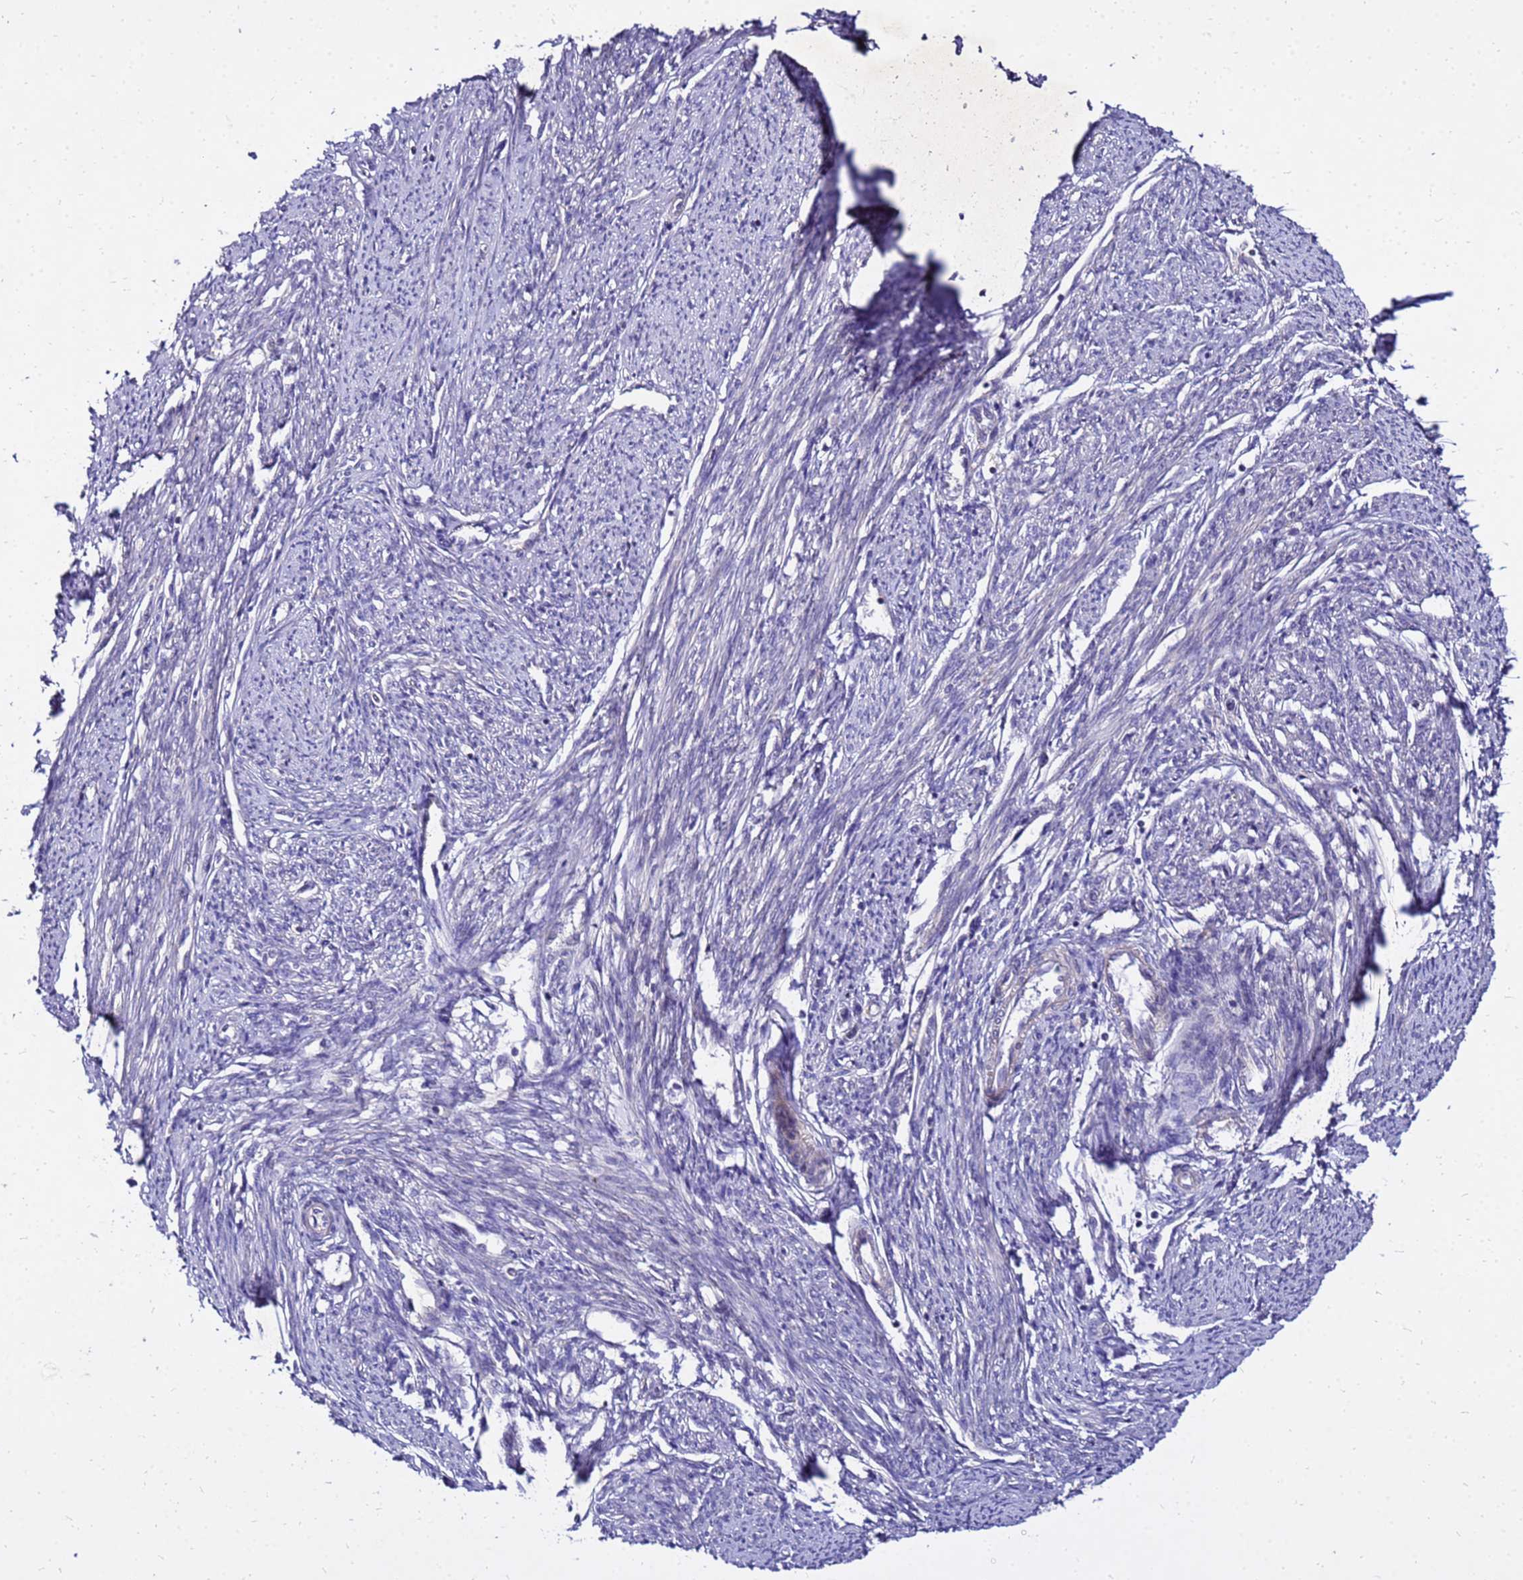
{"staining": {"intensity": "negative", "quantity": "none", "location": "none"}, "tissue": "smooth muscle", "cell_type": "Smooth muscle cells", "image_type": "normal", "snomed": [{"axis": "morphology", "description": "Normal tissue, NOS"}, {"axis": "topography", "description": "Smooth muscle"}, {"axis": "topography", "description": "Uterus"}], "caption": "High magnification brightfield microscopy of benign smooth muscle stained with DAB (brown) and counterstained with hematoxylin (blue): smooth muscle cells show no significant staining.", "gene": "COX14", "patient": {"sex": "female", "age": 59}}